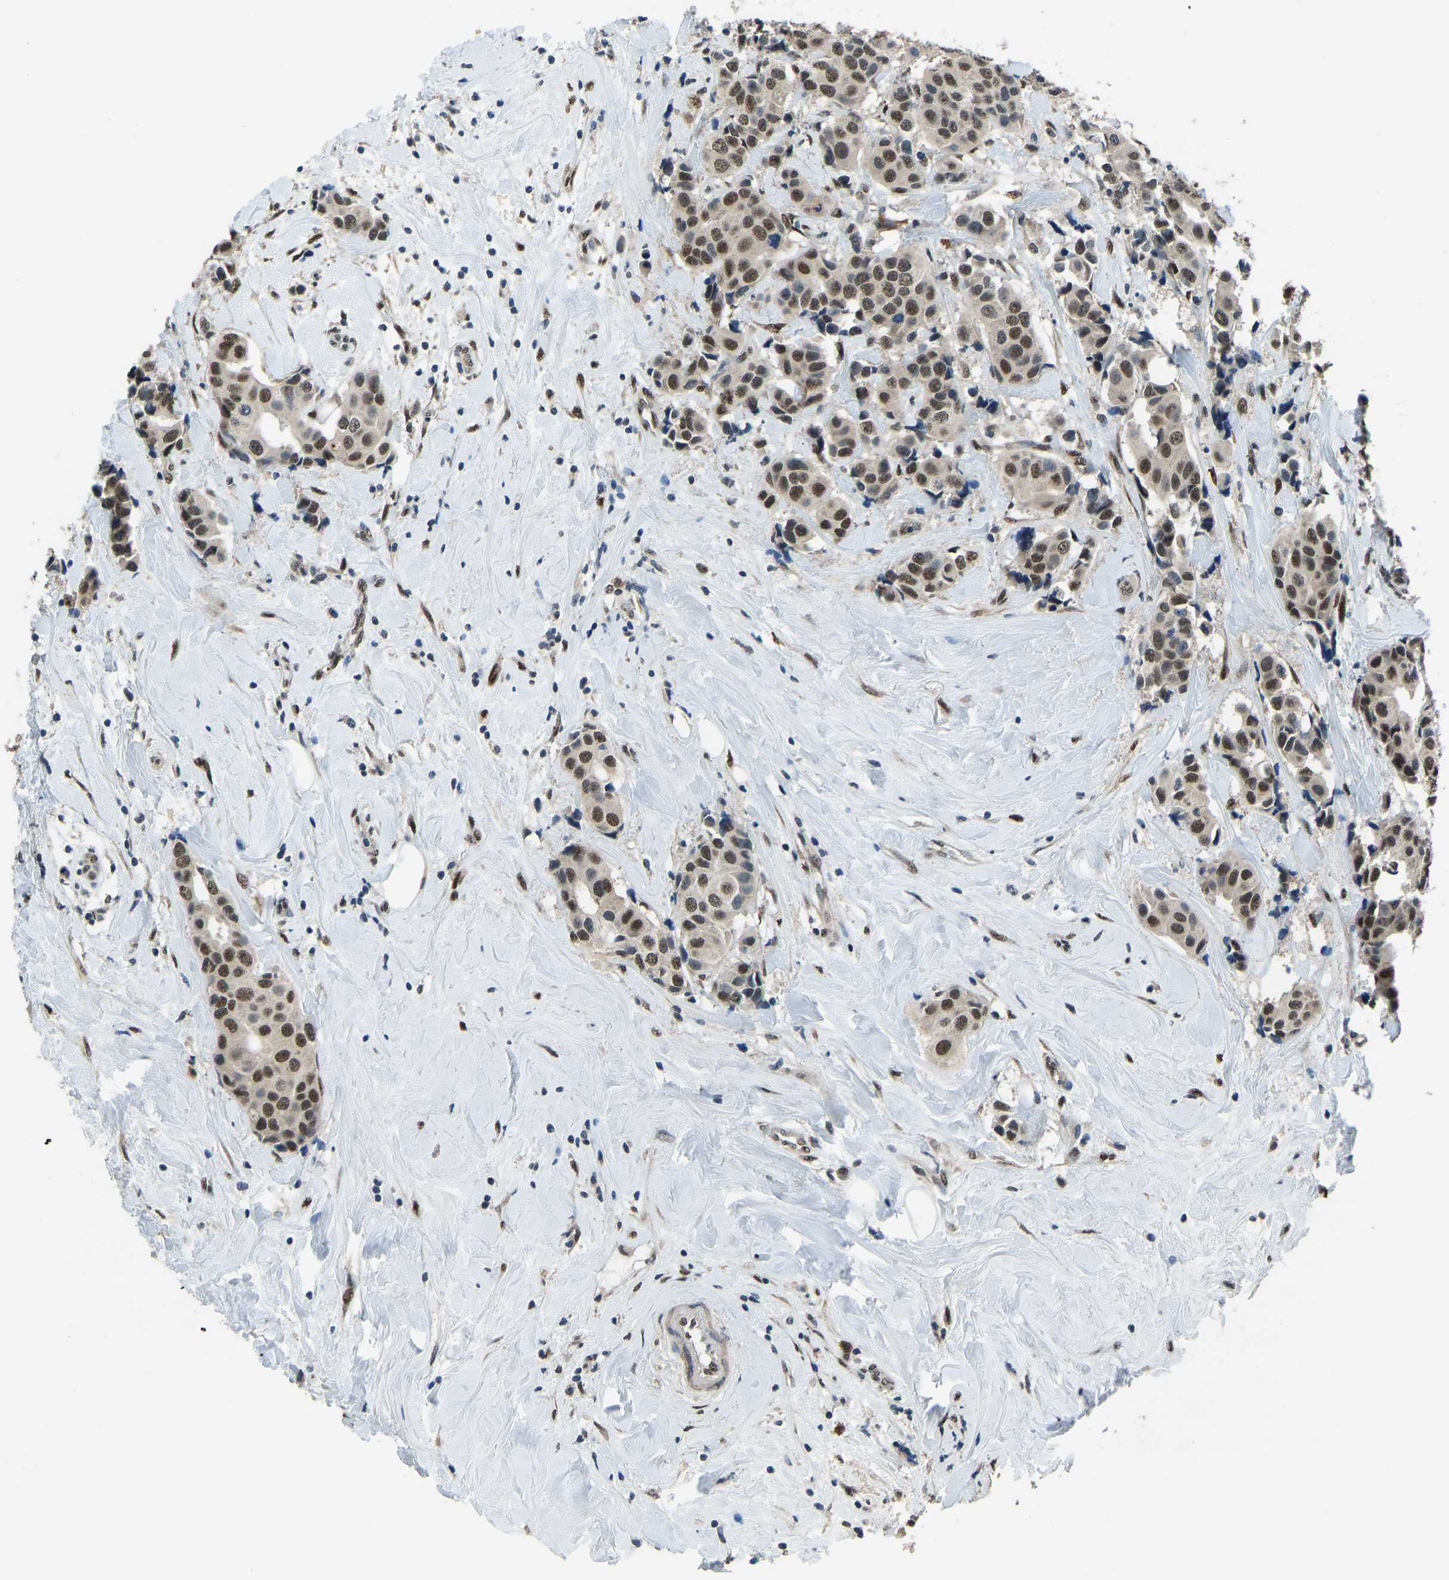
{"staining": {"intensity": "moderate", "quantity": ">75%", "location": "nuclear"}, "tissue": "breast cancer", "cell_type": "Tumor cells", "image_type": "cancer", "snomed": [{"axis": "morphology", "description": "Normal tissue, NOS"}, {"axis": "morphology", "description": "Duct carcinoma"}, {"axis": "topography", "description": "Breast"}], "caption": "Immunohistochemistry (DAB (3,3'-diaminobenzidine)) staining of breast intraductal carcinoma demonstrates moderate nuclear protein expression in about >75% of tumor cells.", "gene": "FOS", "patient": {"sex": "female", "age": 39}}